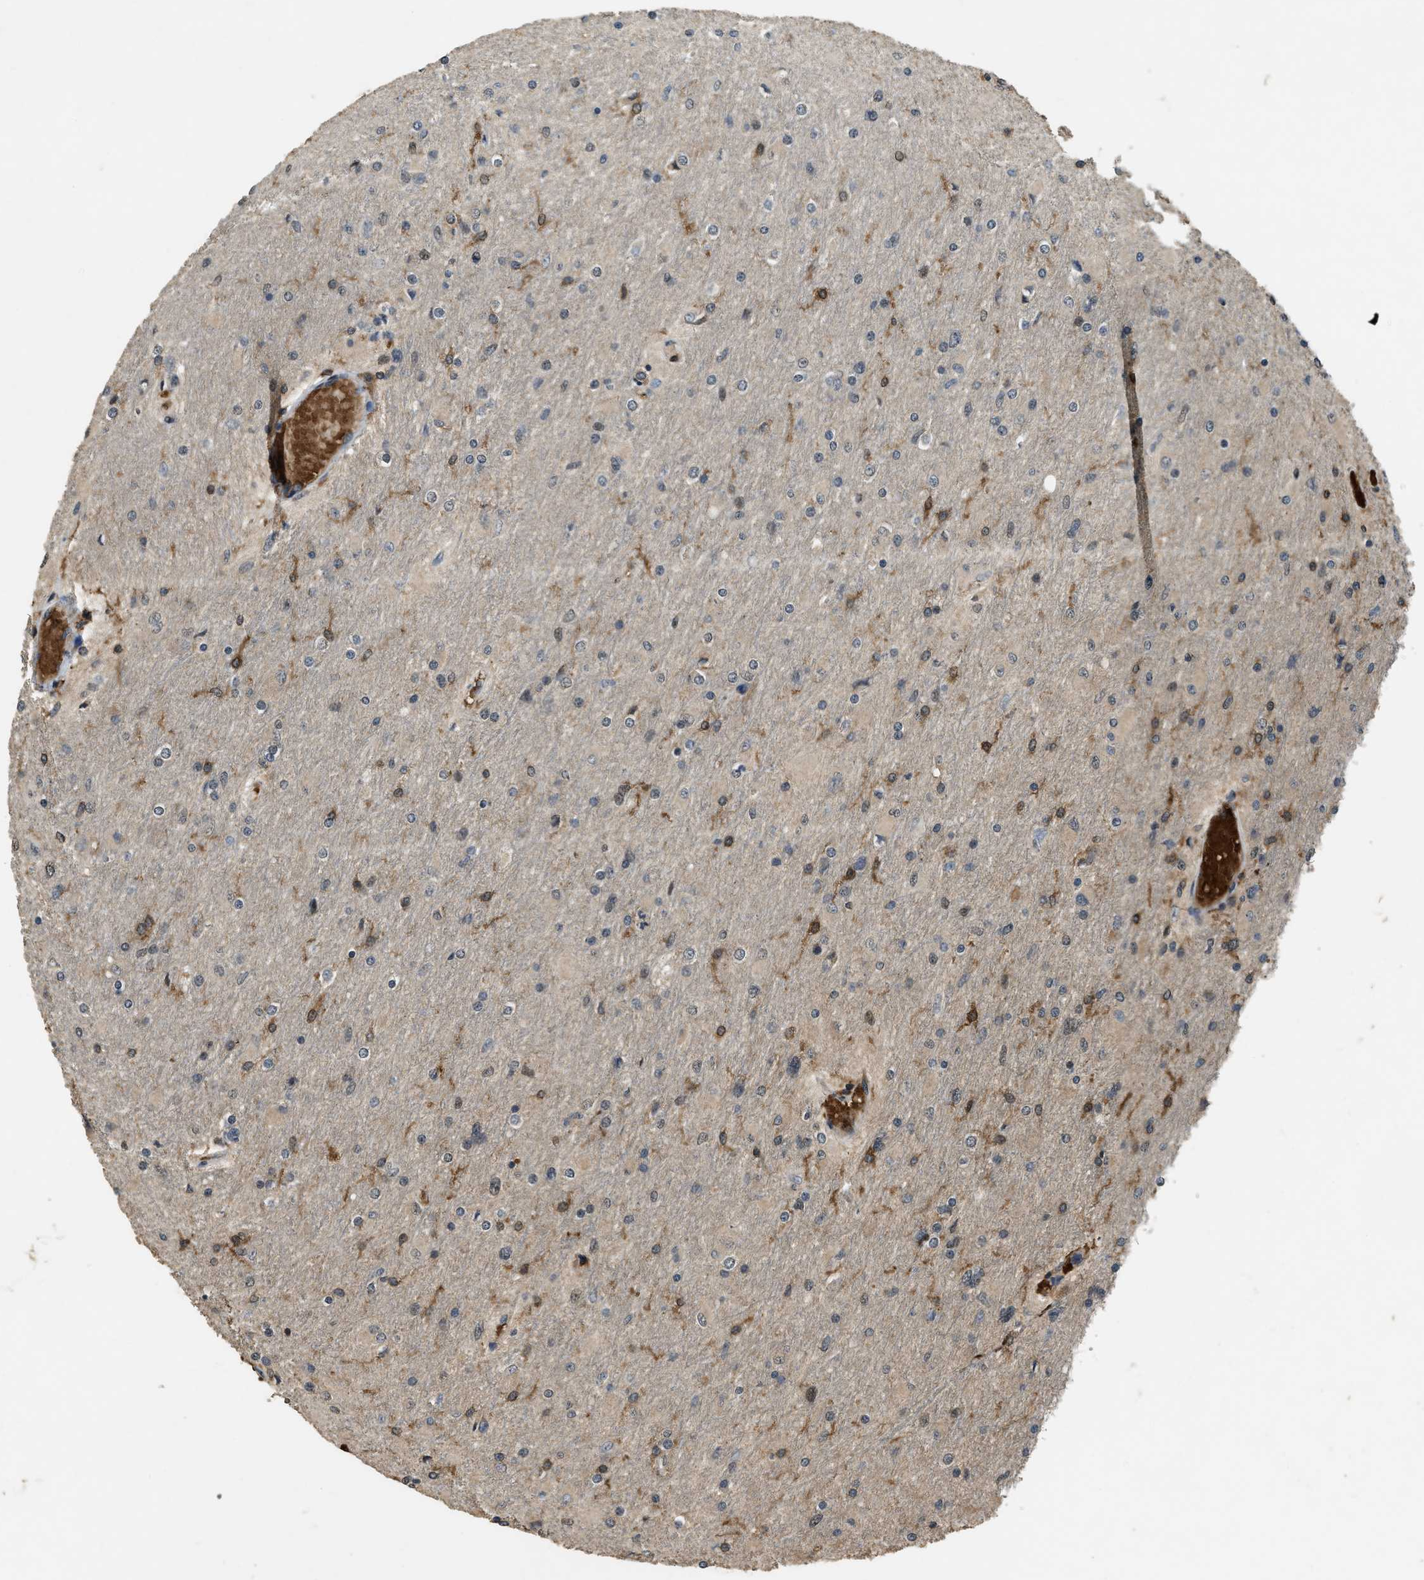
{"staining": {"intensity": "weak", "quantity": "25%-75%", "location": "cytoplasmic/membranous"}, "tissue": "glioma", "cell_type": "Tumor cells", "image_type": "cancer", "snomed": [{"axis": "morphology", "description": "Glioma, malignant, High grade"}, {"axis": "topography", "description": "Cerebral cortex"}], "caption": "Tumor cells display low levels of weak cytoplasmic/membranous staining in approximately 25%-75% of cells in human glioma. (DAB (3,3'-diaminobenzidine) IHC, brown staining for protein, blue staining for nuclei).", "gene": "RNF141", "patient": {"sex": "female", "age": 36}}